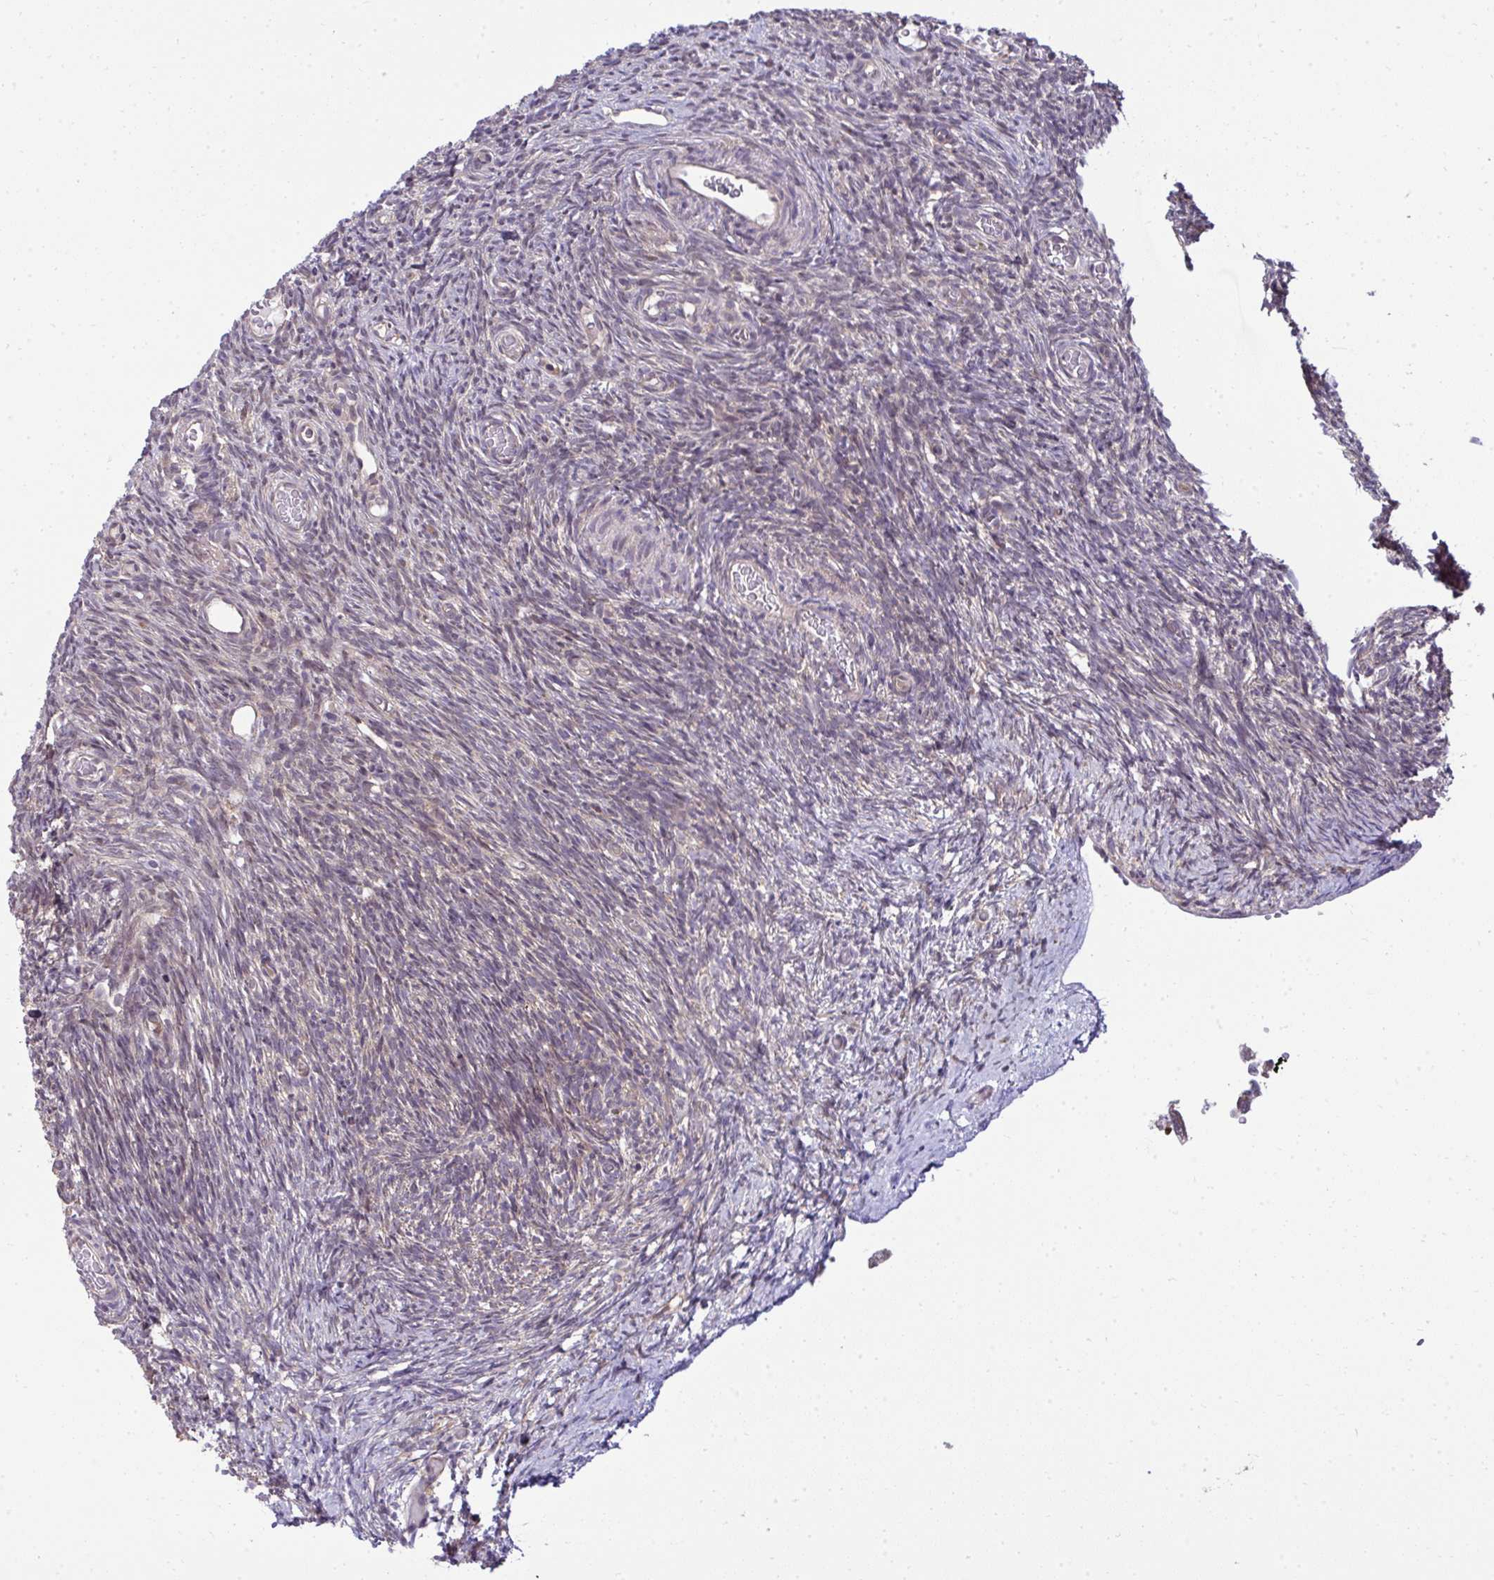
{"staining": {"intensity": "weak", "quantity": "25%-75%", "location": "cytoplasmic/membranous"}, "tissue": "ovary", "cell_type": "Ovarian stroma cells", "image_type": "normal", "snomed": [{"axis": "morphology", "description": "Normal tissue, NOS"}, {"axis": "topography", "description": "Ovary"}], "caption": "Immunohistochemical staining of unremarkable human ovary reveals weak cytoplasmic/membranous protein expression in about 25%-75% of ovarian stroma cells.", "gene": "RDH14", "patient": {"sex": "female", "age": 39}}